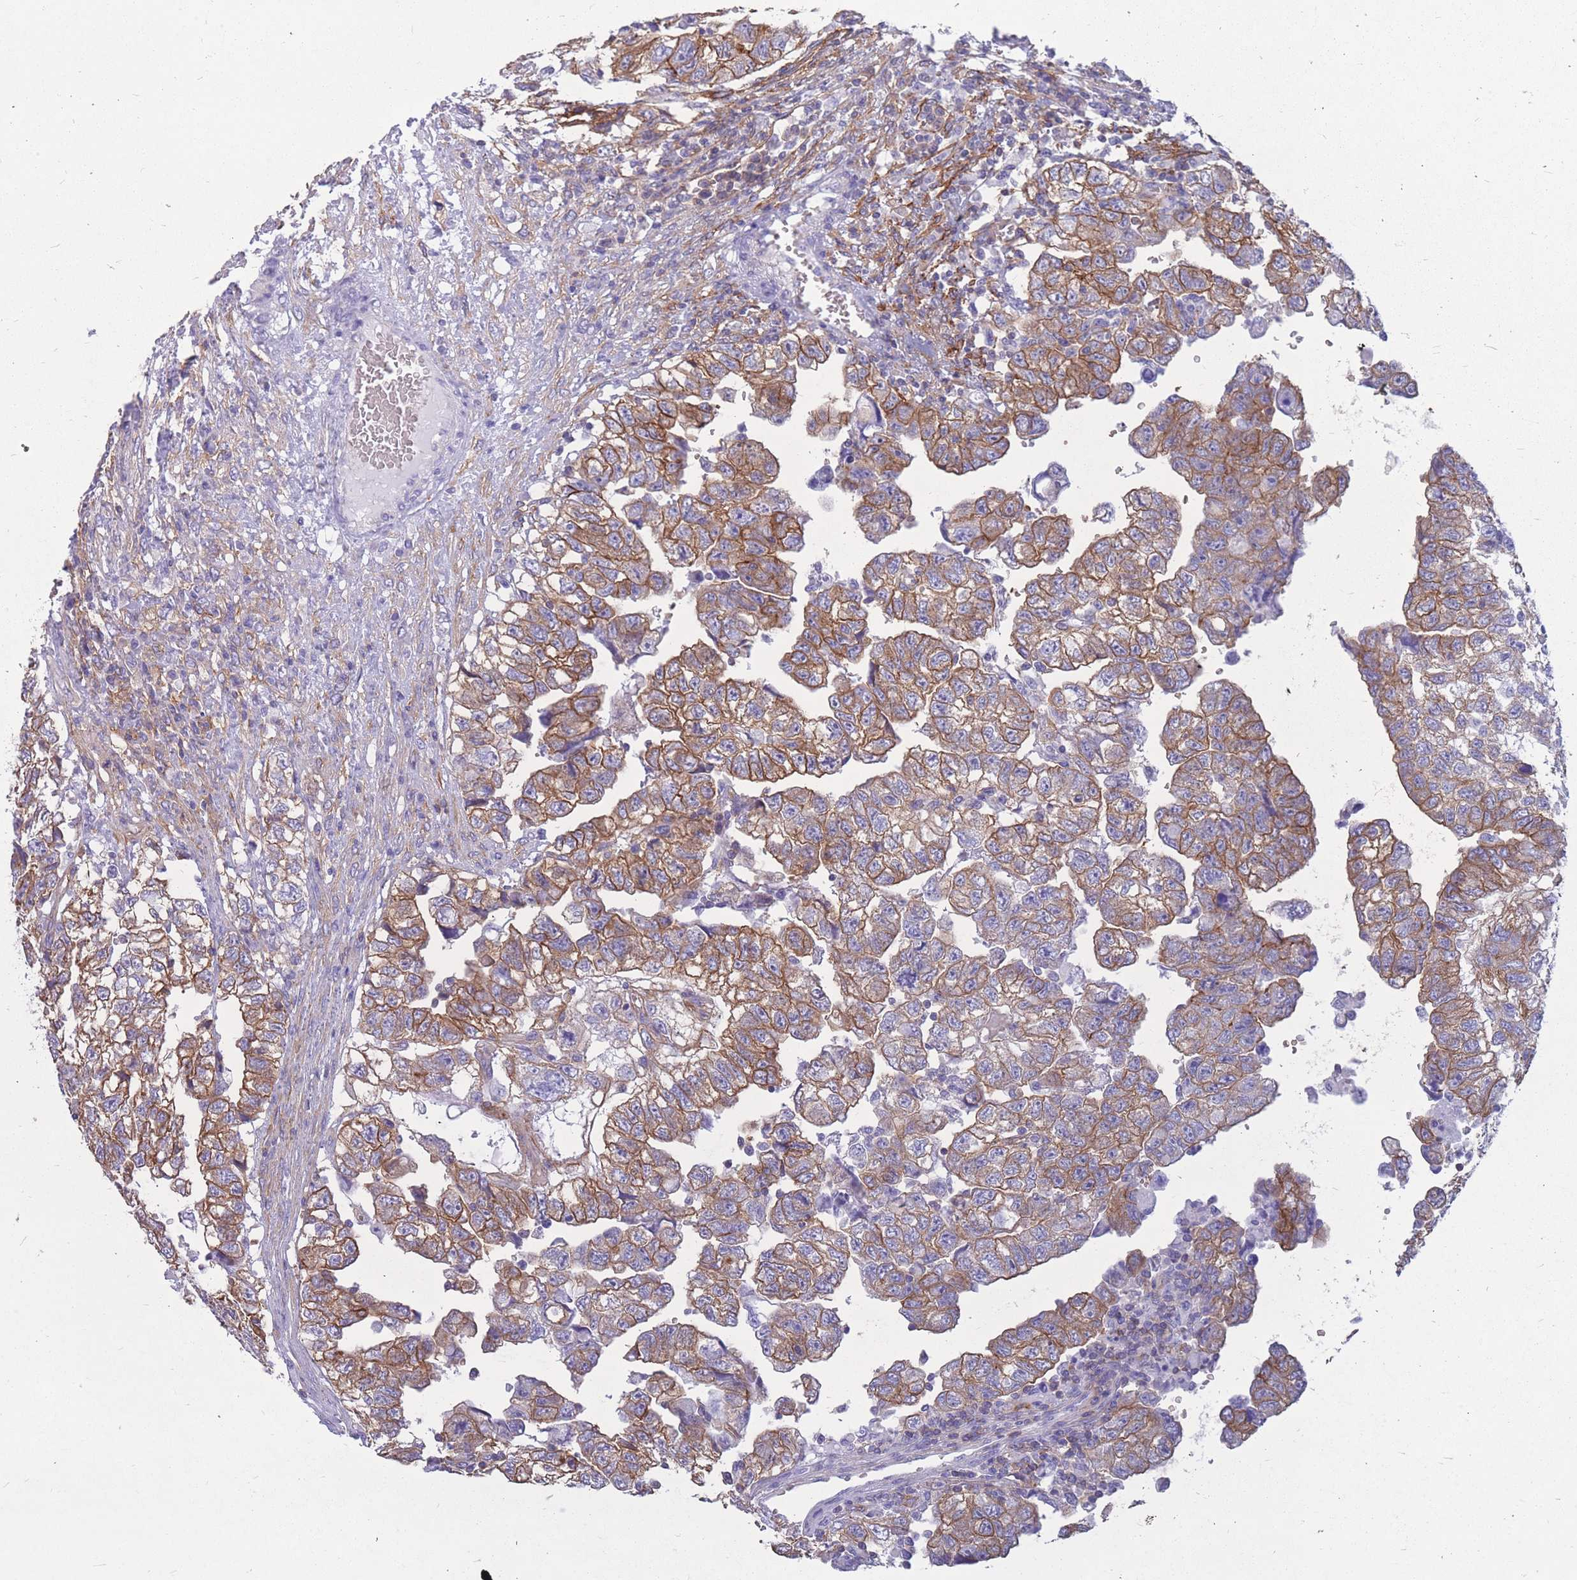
{"staining": {"intensity": "moderate", "quantity": ">75%", "location": "cytoplasmic/membranous"}, "tissue": "testis cancer", "cell_type": "Tumor cells", "image_type": "cancer", "snomed": [{"axis": "morphology", "description": "Carcinoma, Embryonal, NOS"}, {"axis": "topography", "description": "Testis"}], "caption": "Moderate cytoplasmic/membranous expression for a protein is appreciated in about >75% of tumor cells of testis cancer using immunohistochemistry (IHC).", "gene": "ADD2", "patient": {"sex": "male", "age": 36}}